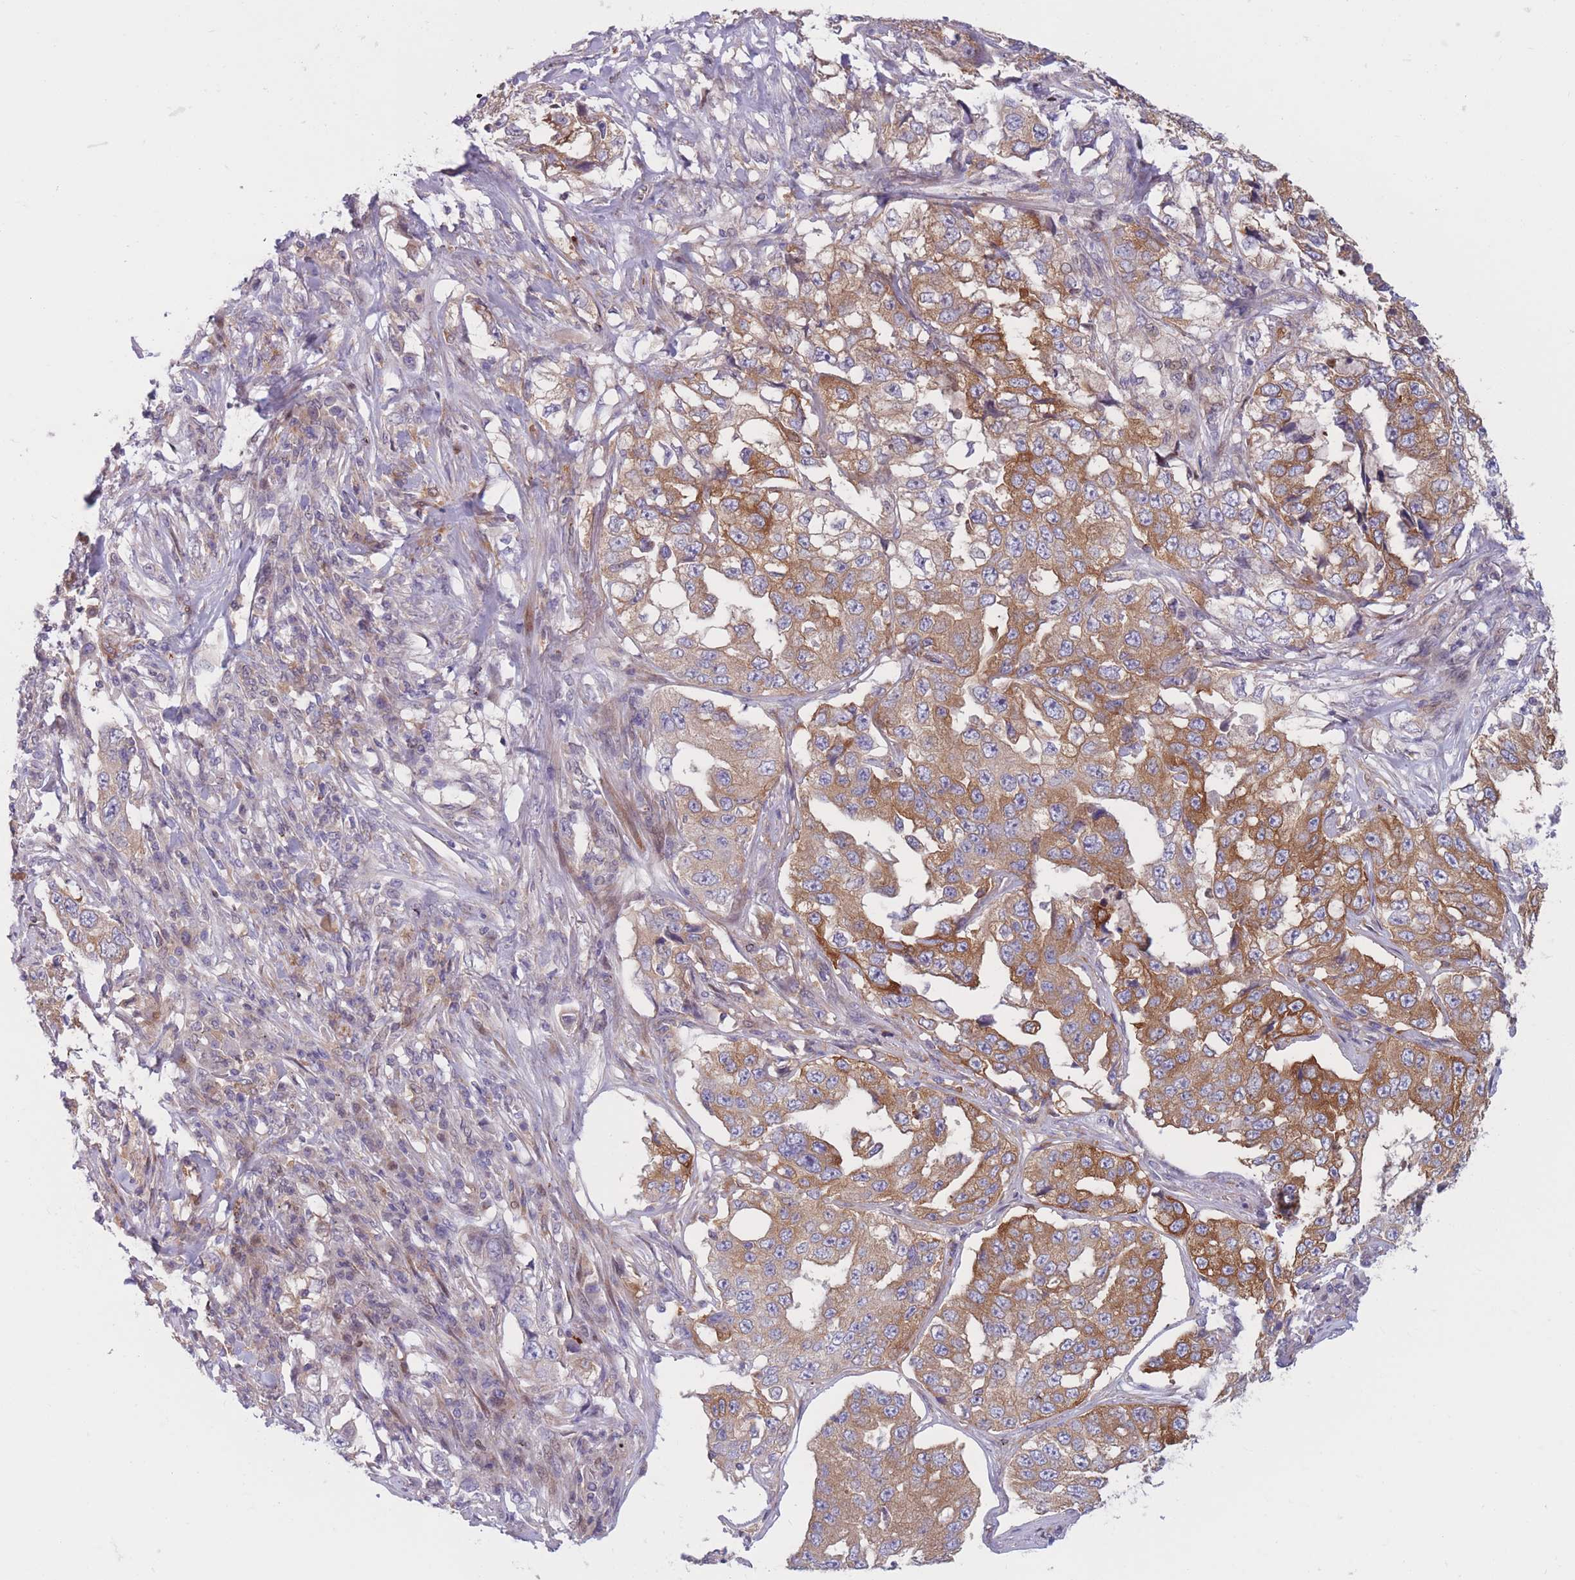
{"staining": {"intensity": "moderate", "quantity": ">75%", "location": "cytoplasmic/membranous"}, "tissue": "lung cancer", "cell_type": "Tumor cells", "image_type": "cancer", "snomed": [{"axis": "morphology", "description": "Adenocarcinoma, NOS"}, {"axis": "topography", "description": "Lung"}], "caption": "Lung adenocarcinoma tissue demonstrates moderate cytoplasmic/membranous expression in approximately >75% of tumor cells, visualized by immunohistochemistry.", "gene": "PDE4A", "patient": {"sex": "female", "age": 51}}